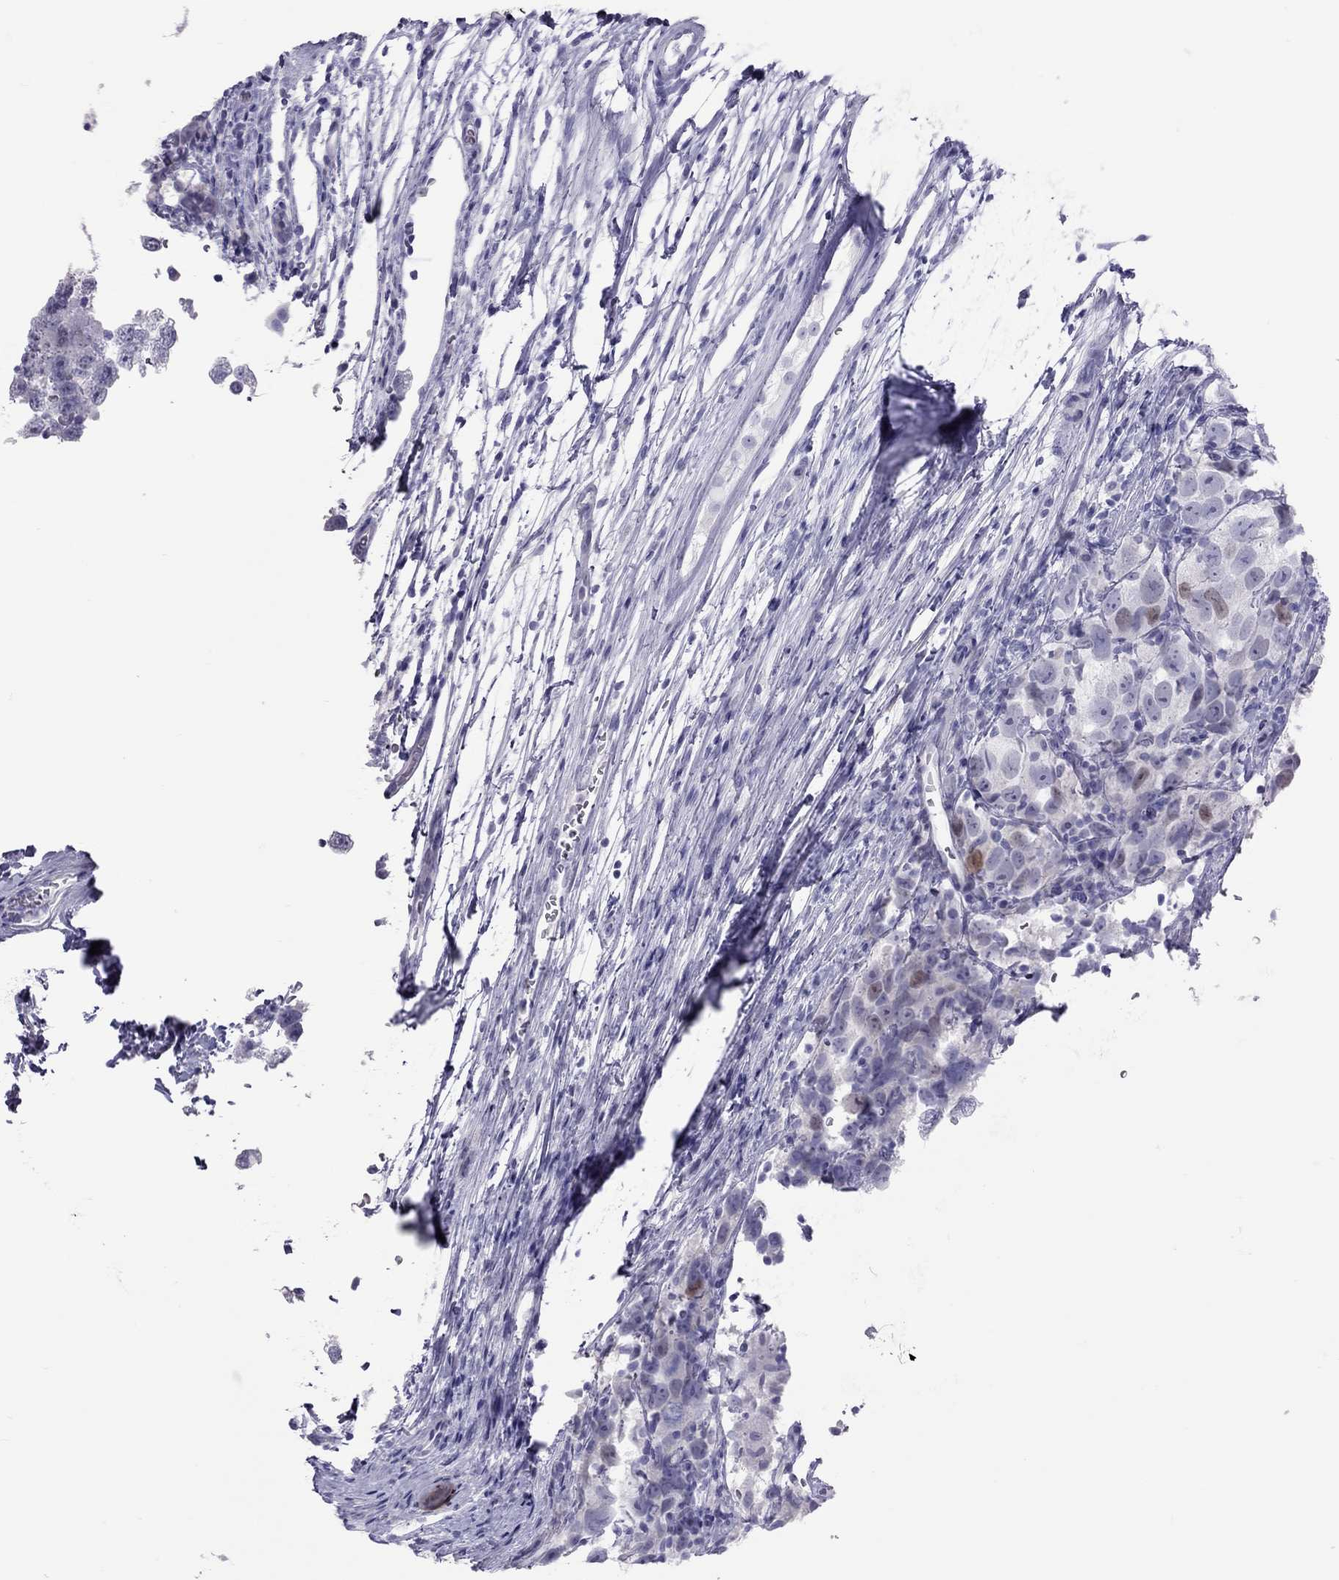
{"staining": {"intensity": "moderate", "quantity": "<25%", "location": "nuclear"}, "tissue": "testis cancer", "cell_type": "Tumor cells", "image_type": "cancer", "snomed": [{"axis": "morphology", "description": "Seminoma, NOS"}, {"axis": "topography", "description": "Testis"}], "caption": "Testis cancer (seminoma) tissue reveals moderate nuclear expression in approximately <25% of tumor cells (DAB (3,3'-diaminobenzidine) = brown stain, brightfield microscopy at high magnification).", "gene": "STAG3", "patient": {"sex": "male", "age": 26}}